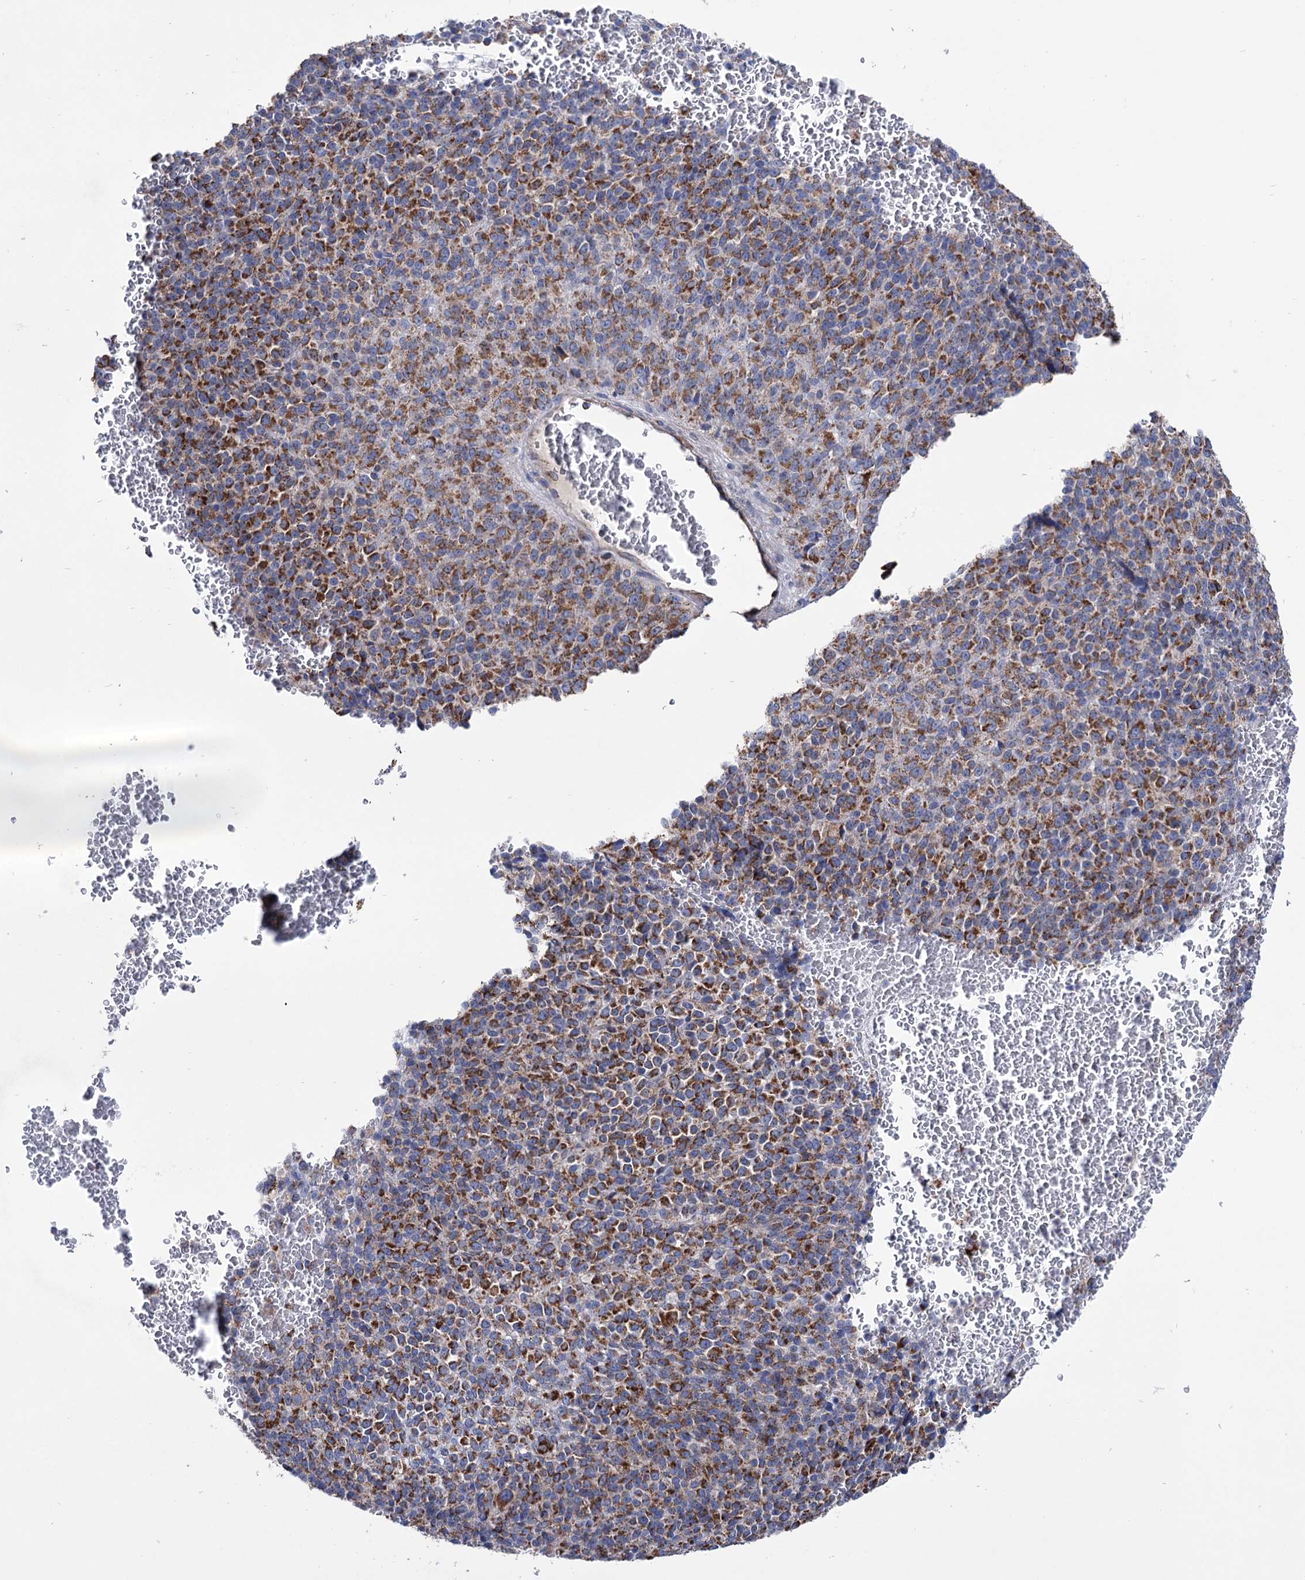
{"staining": {"intensity": "strong", "quantity": ">75%", "location": "cytoplasmic/membranous"}, "tissue": "melanoma", "cell_type": "Tumor cells", "image_type": "cancer", "snomed": [{"axis": "morphology", "description": "Malignant melanoma, Metastatic site"}, {"axis": "topography", "description": "Brain"}], "caption": "Human malignant melanoma (metastatic site) stained for a protein (brown) shows strong cytoplasmic/membranous positive expression in about >75% of tumor cells.", "gene": "ABHD10", "patient": {"sex": "female", "age": 56}}